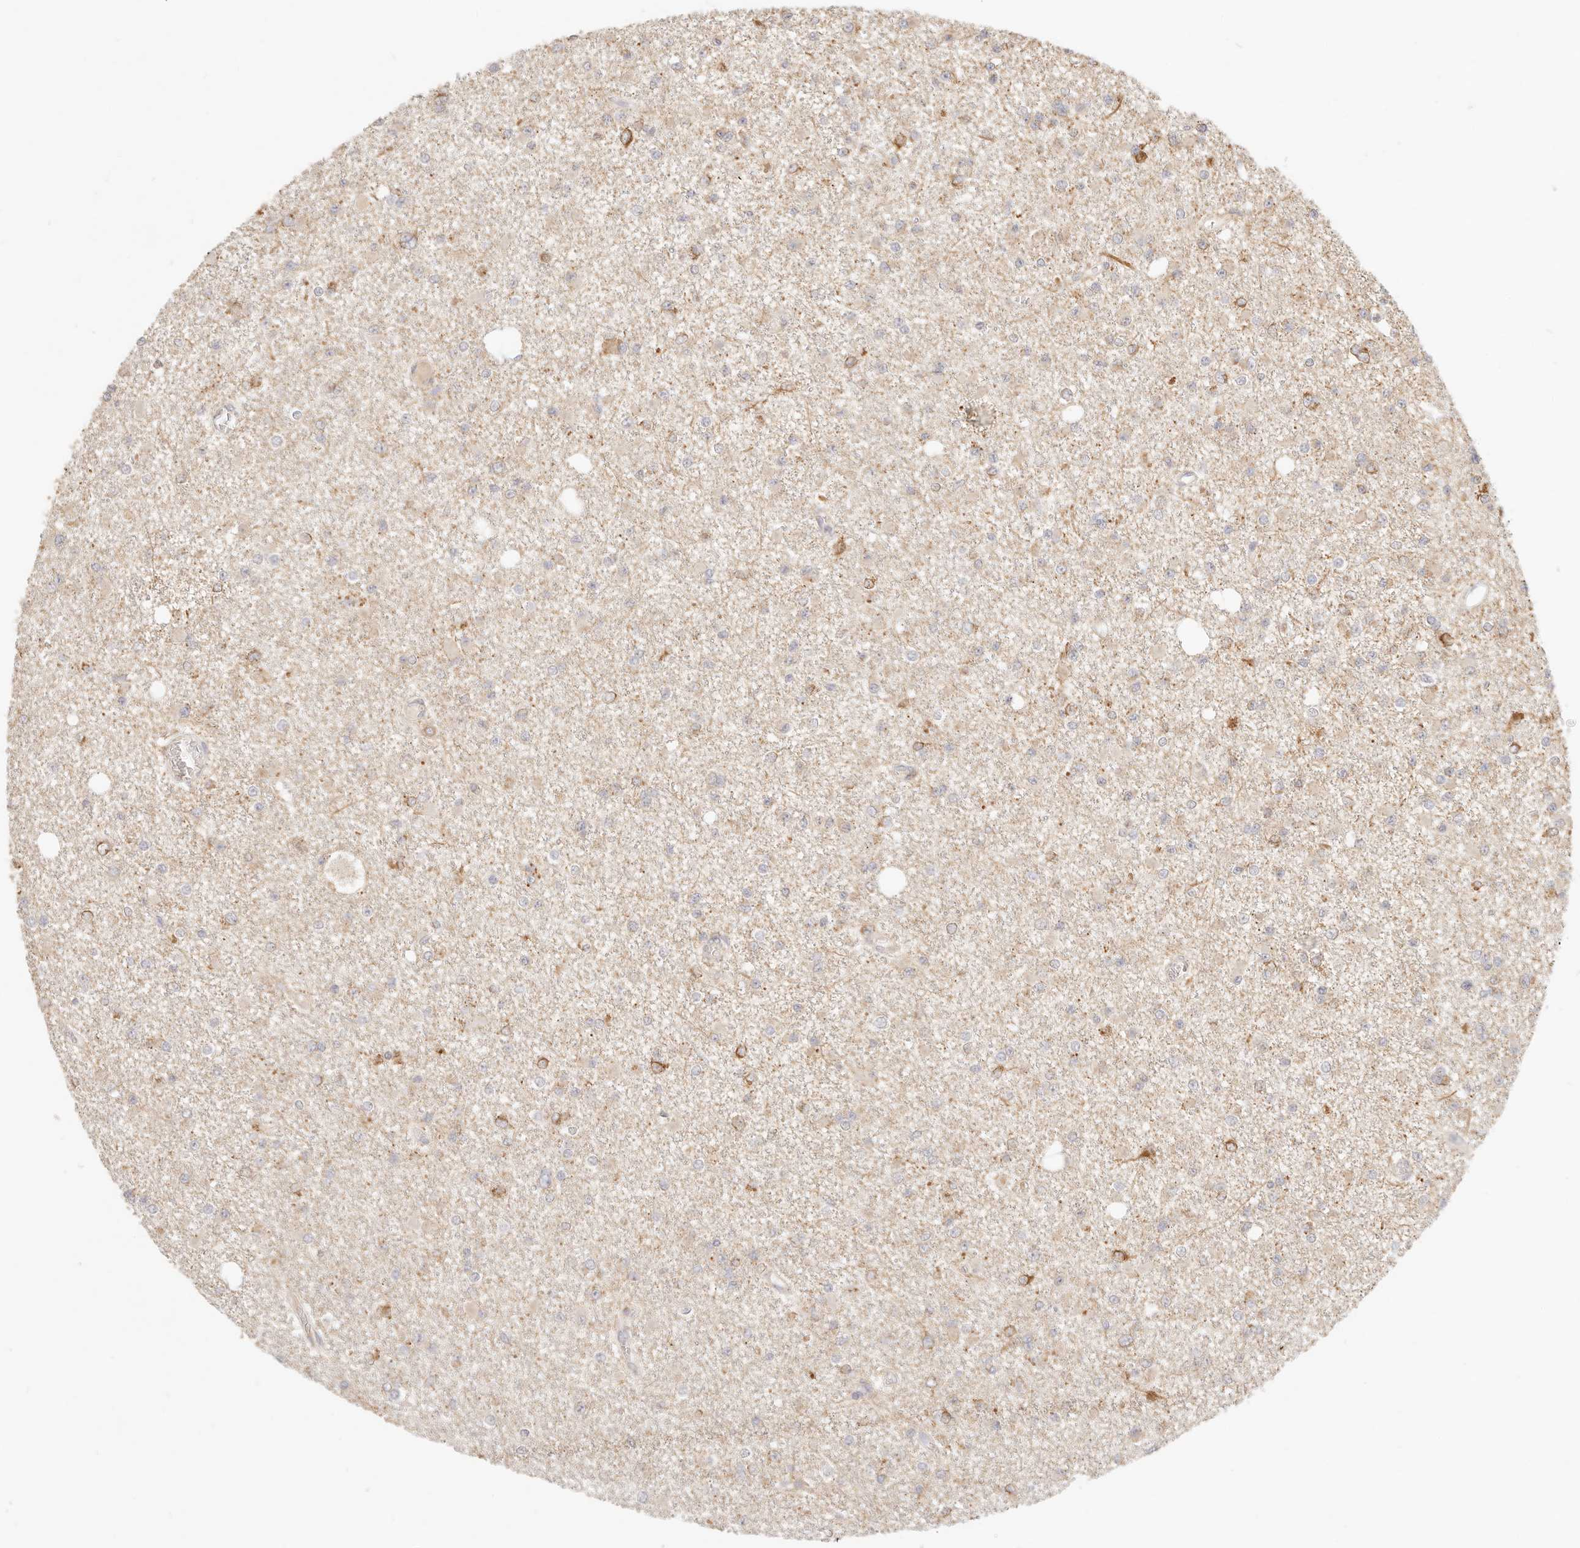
{"staining": {"intensity": "weak", "quantity": "25%-75%", "location": "cytoplasmic/membranous"}, "tissue": "glioma", "cell_type": "Tumor cells", "image_type": "cancer", "snomed": [{"axis": "morphology", "description": "Glioma, malignant, Low grade"}, {"axis": "topography", "description": "Brain"}], "caption": "Low-grade glioma (malignant) stained with a protein marker demonstrates weak staining in tumor cells.", "gene": "CPLANE2", "patient": {"sex": "female", "age": 22}}